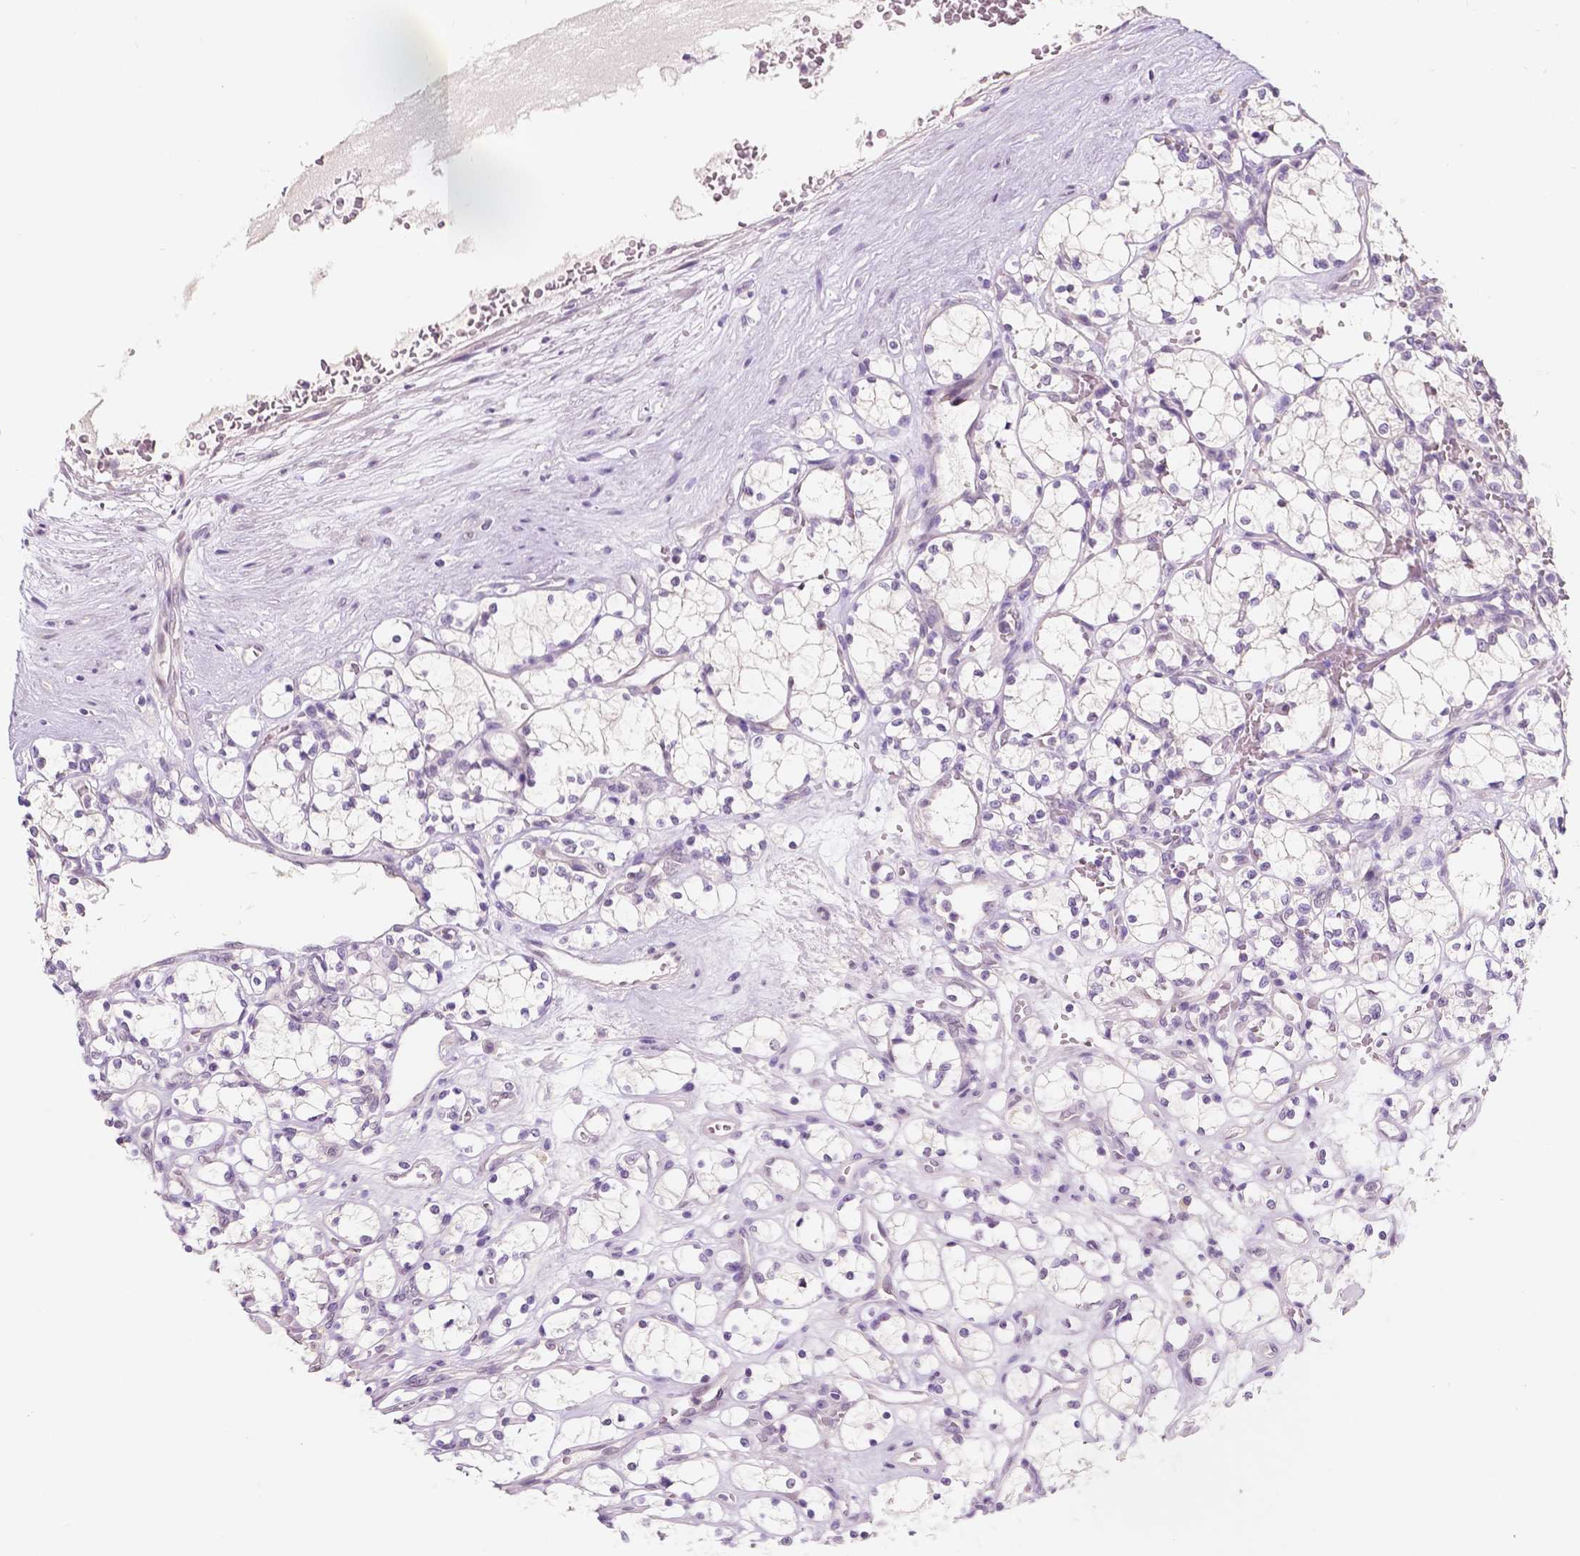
{"staining": {"intensity": "negative", "quantity": "none", "location": "none"}, "tissue": "renal cancer", "cell_type": "Tumor cells", "image_type": "cancer", "snomed": [{"axis": "morphology", "description": "Adenocarcinoma, NOS"}, {"axis": "topography", "description": "Kidney"}], "caption": "Immunohistochemistry micrograph of renal cancer (adenocarcinoma) stained for a protein (brown), which exhibits no positivity in tumor cells.", "gene": "TAL1", "patient": {"sex": "female", "age": 69}}